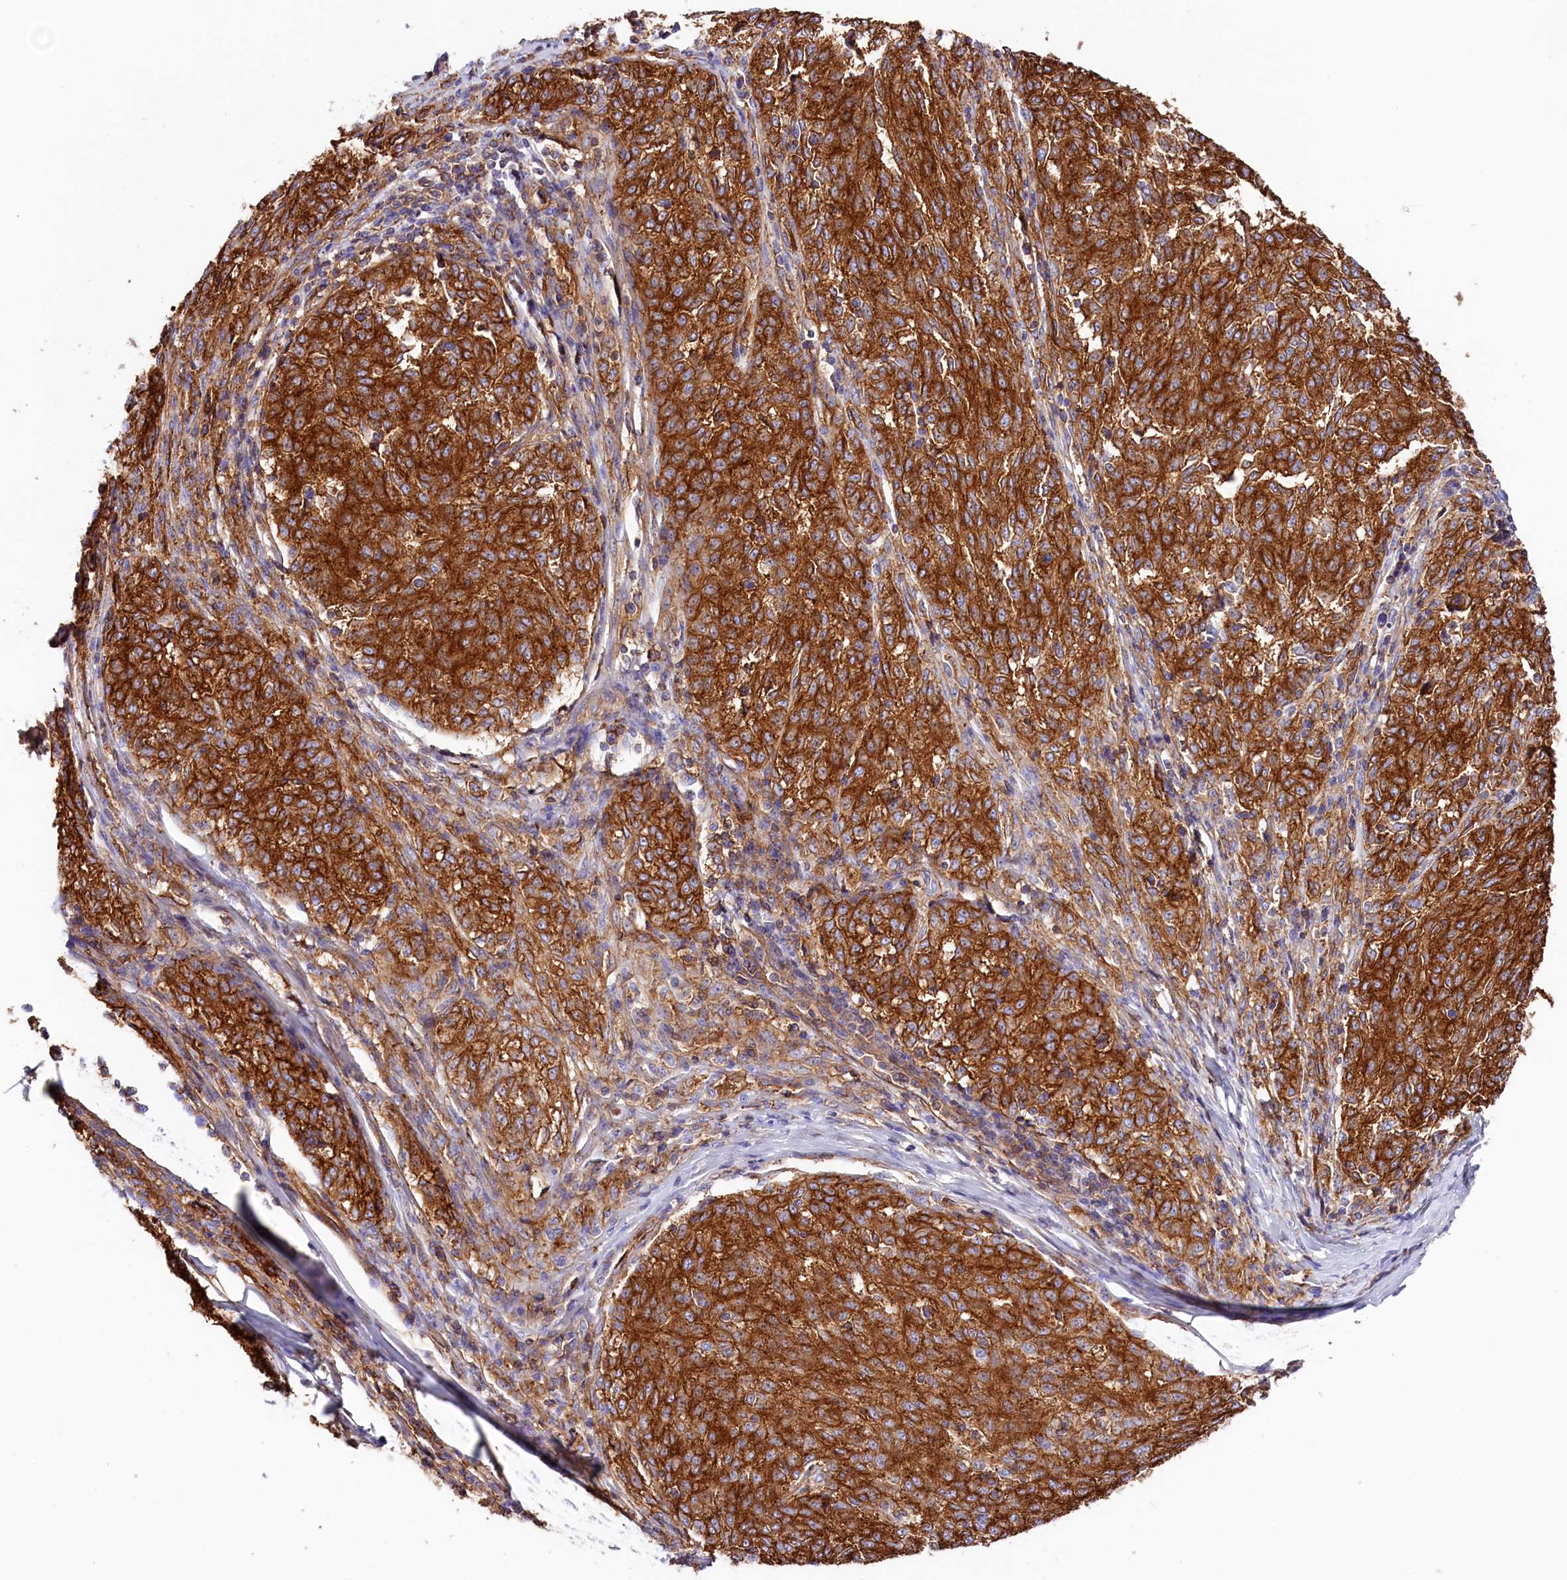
{"staining": {"intensity": "strong", "quantity": ">75%", "location": "cytoplasmic/membranous"}, "tissue": "melanoma", "cell_type": "Tumor cells", "image_type": "cancer", "snomed": [{"axis": "morphology", "description": "Malignant melanoma, NOS"}, {"axis": "topography", "description": "Skin"}], "caption": "This is a photomicrograph of IHC staining of malignant melanoma, which shows strong expression in the cytoplasmic/membranous of tumor cells.", "gene": "ATP2B4", "patient": {"sex": "female", "age": 72}}